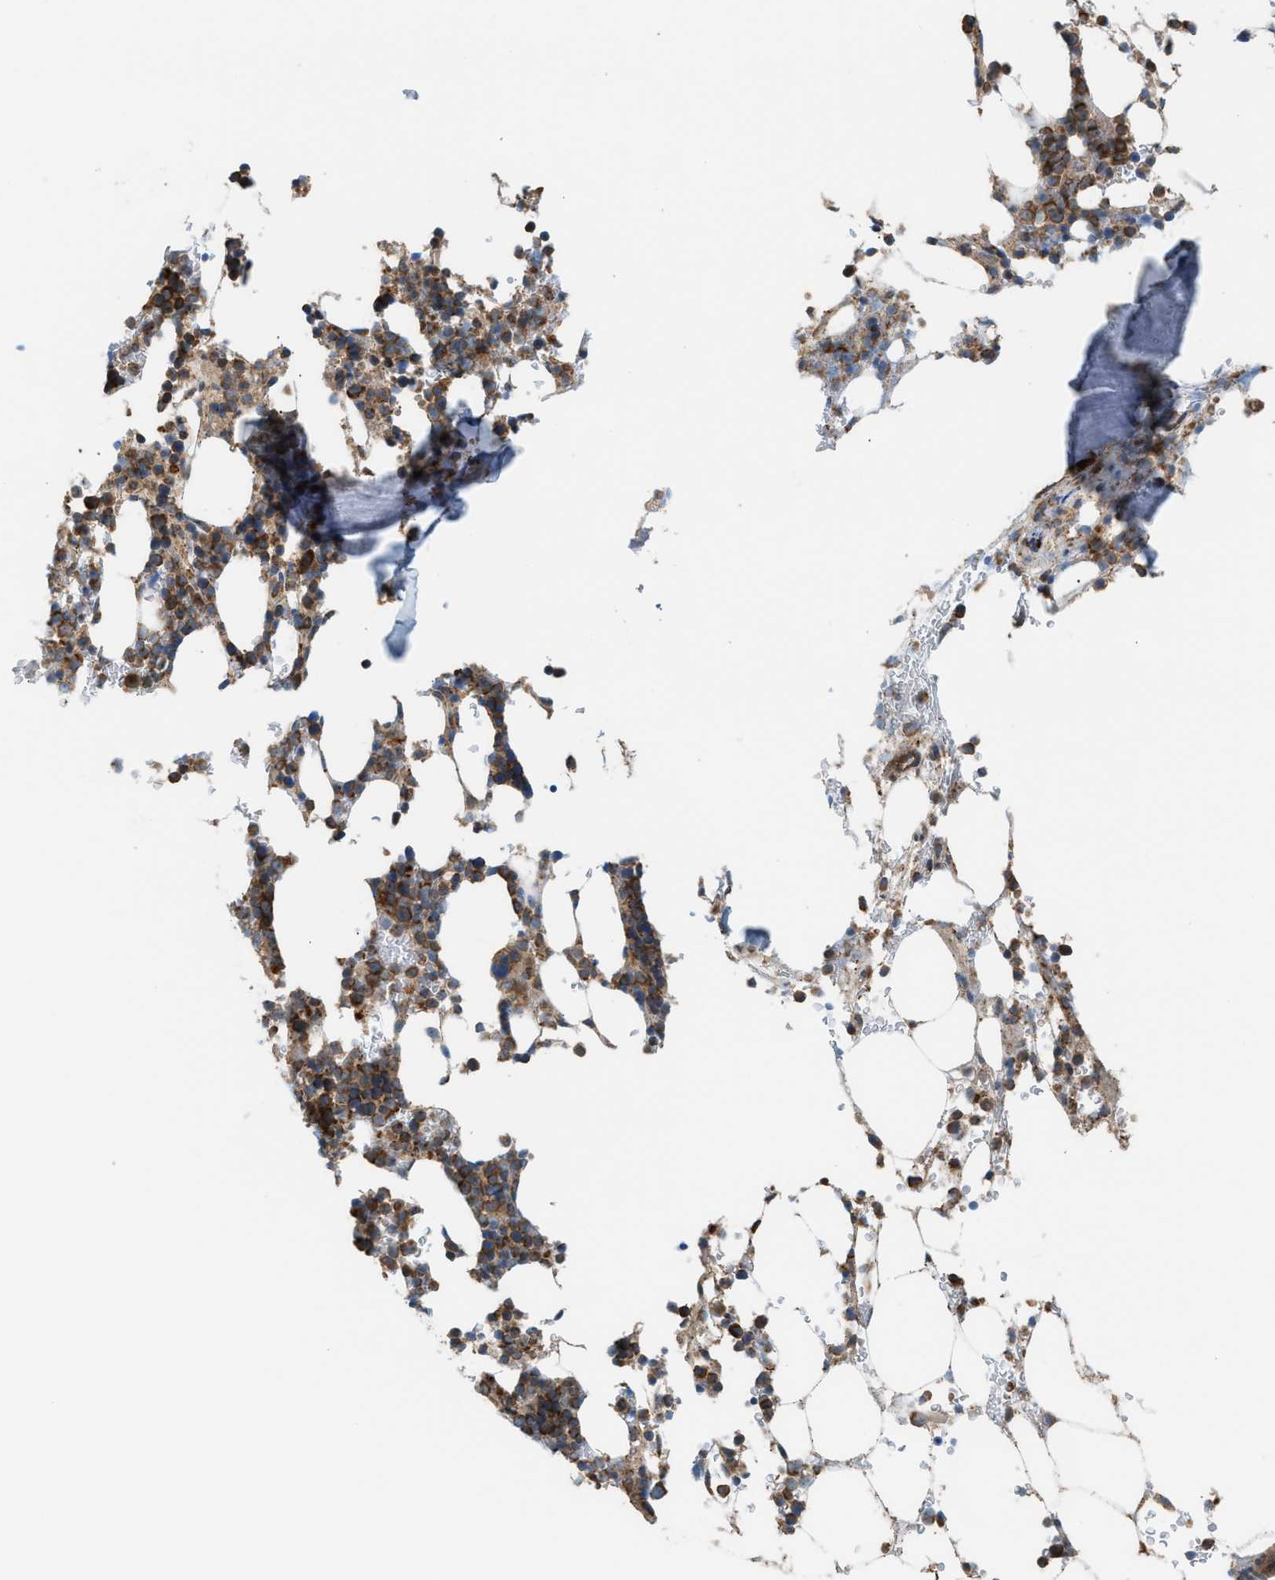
{"staining": {"intensity": "moderate", "quantity": ">75%", "location": "cytoplasmic/membranous"}, "tissue": "bone marrow", "cell_type": "Hematopoietic cells", "image_type": "normal", "snomed": [{"axis": "morphology", "description": "Normal tissue, NOS"}, {"axis": "topography", "description": "Bone marrow"}], "caption": "Immunohistochemical staining of unremarkable human bone marrow exhibits medium levels of moderate cytoplasmic/membranous staining in about >75% of hematopoietic cells.", "gene": "PDCL", "patient": {"sex": "female", "age": 81}}